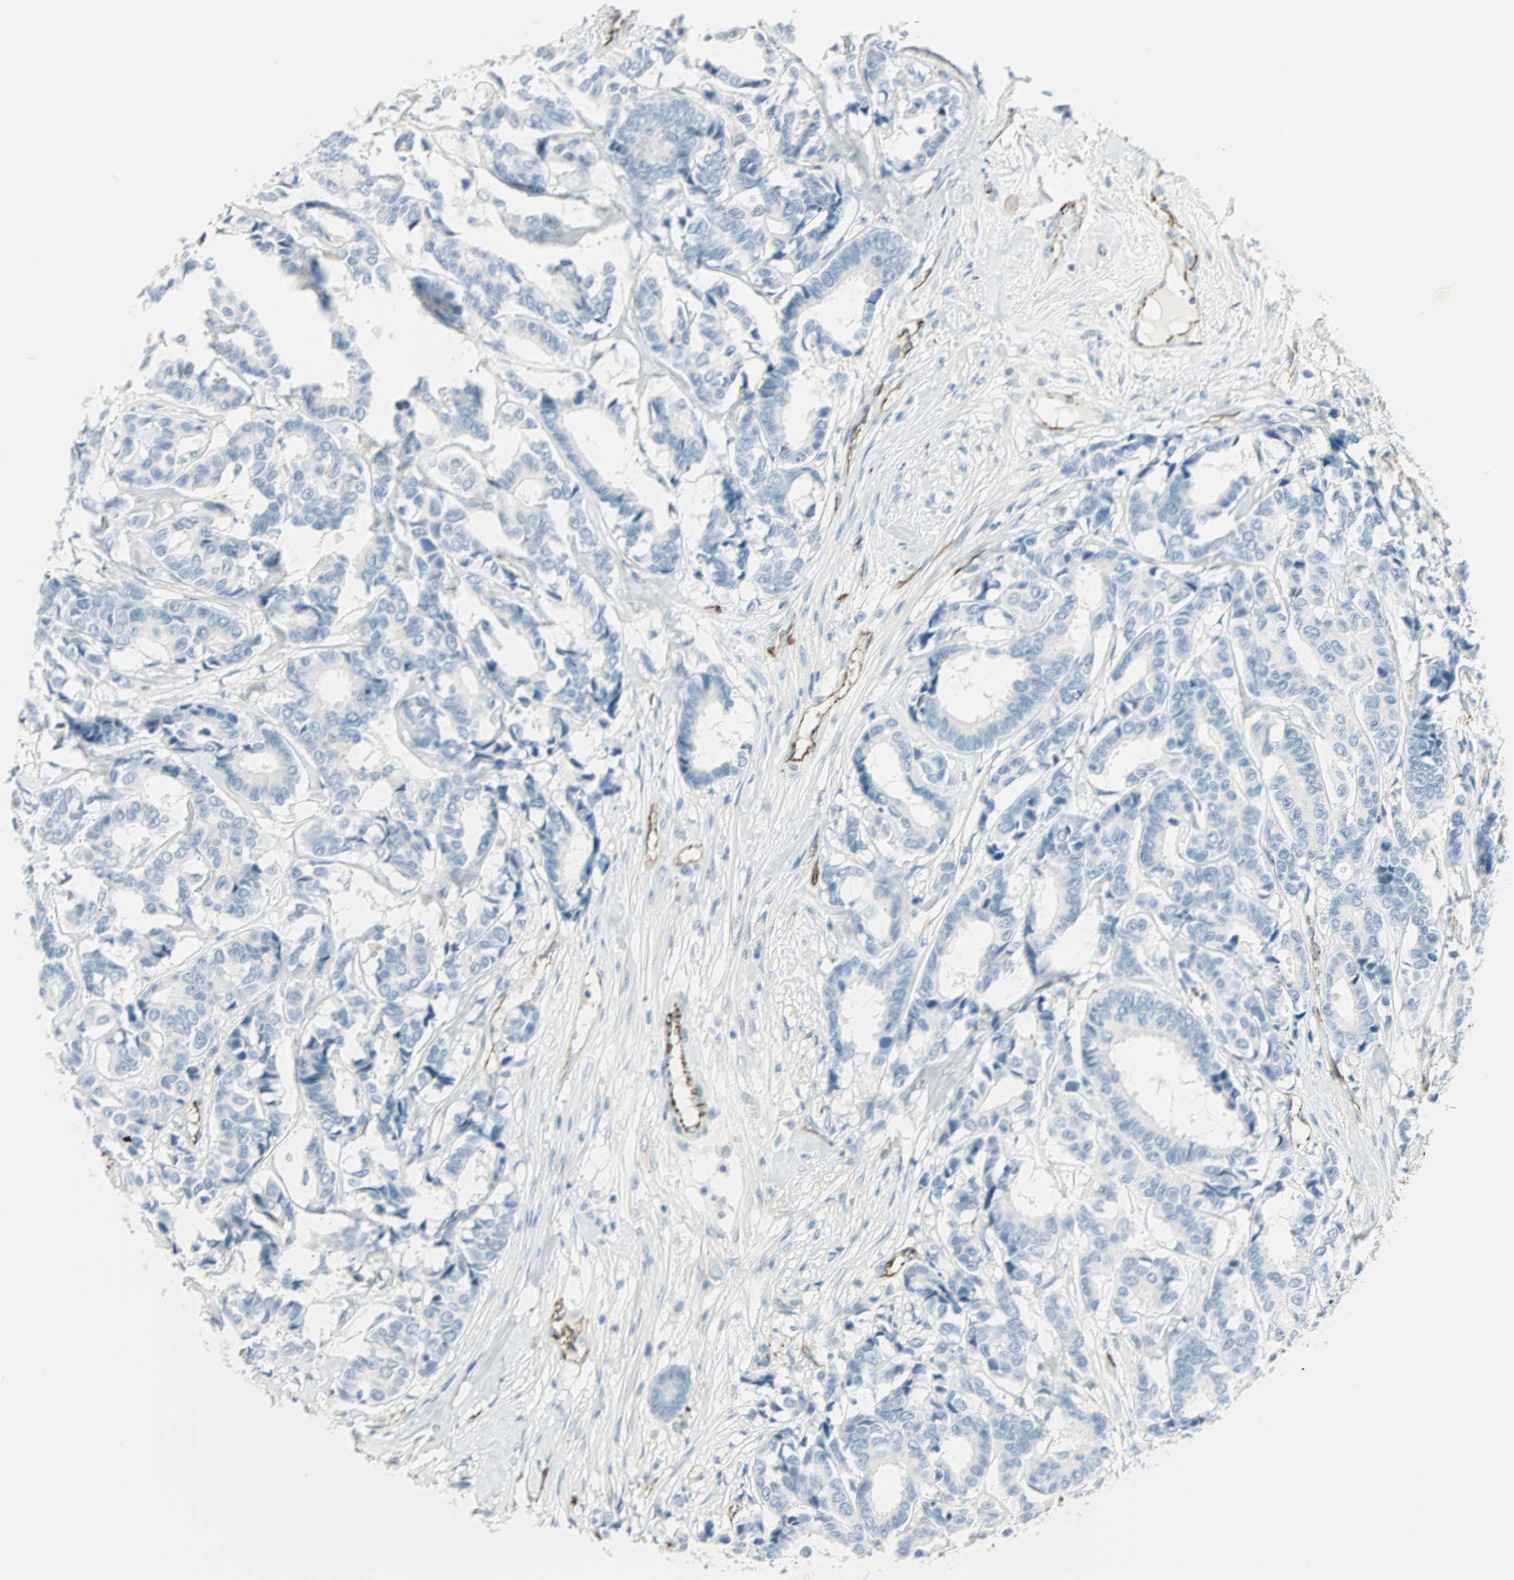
{"staining": {"intensity": "weak", "quantity": "<25%", "location": "cytoplasmic/membranous"}, "tissue": "breast cancer", "cell_type": "Tumor cells", "image_type": "cancer", "snomed": [{"axis": "morphology", "description": "Duct carcinoma"}, {"axis": "topography", "description": "Breast"}], "caption": "Immunohistochemistry (IHC) histopathology image of breast invasive ductal carcinoma stained for a protein (brown), which demonstrates no positivity in tumor cells.", "gene": "VPS9D1", "patient": {"sex": "female", "age": 87}}